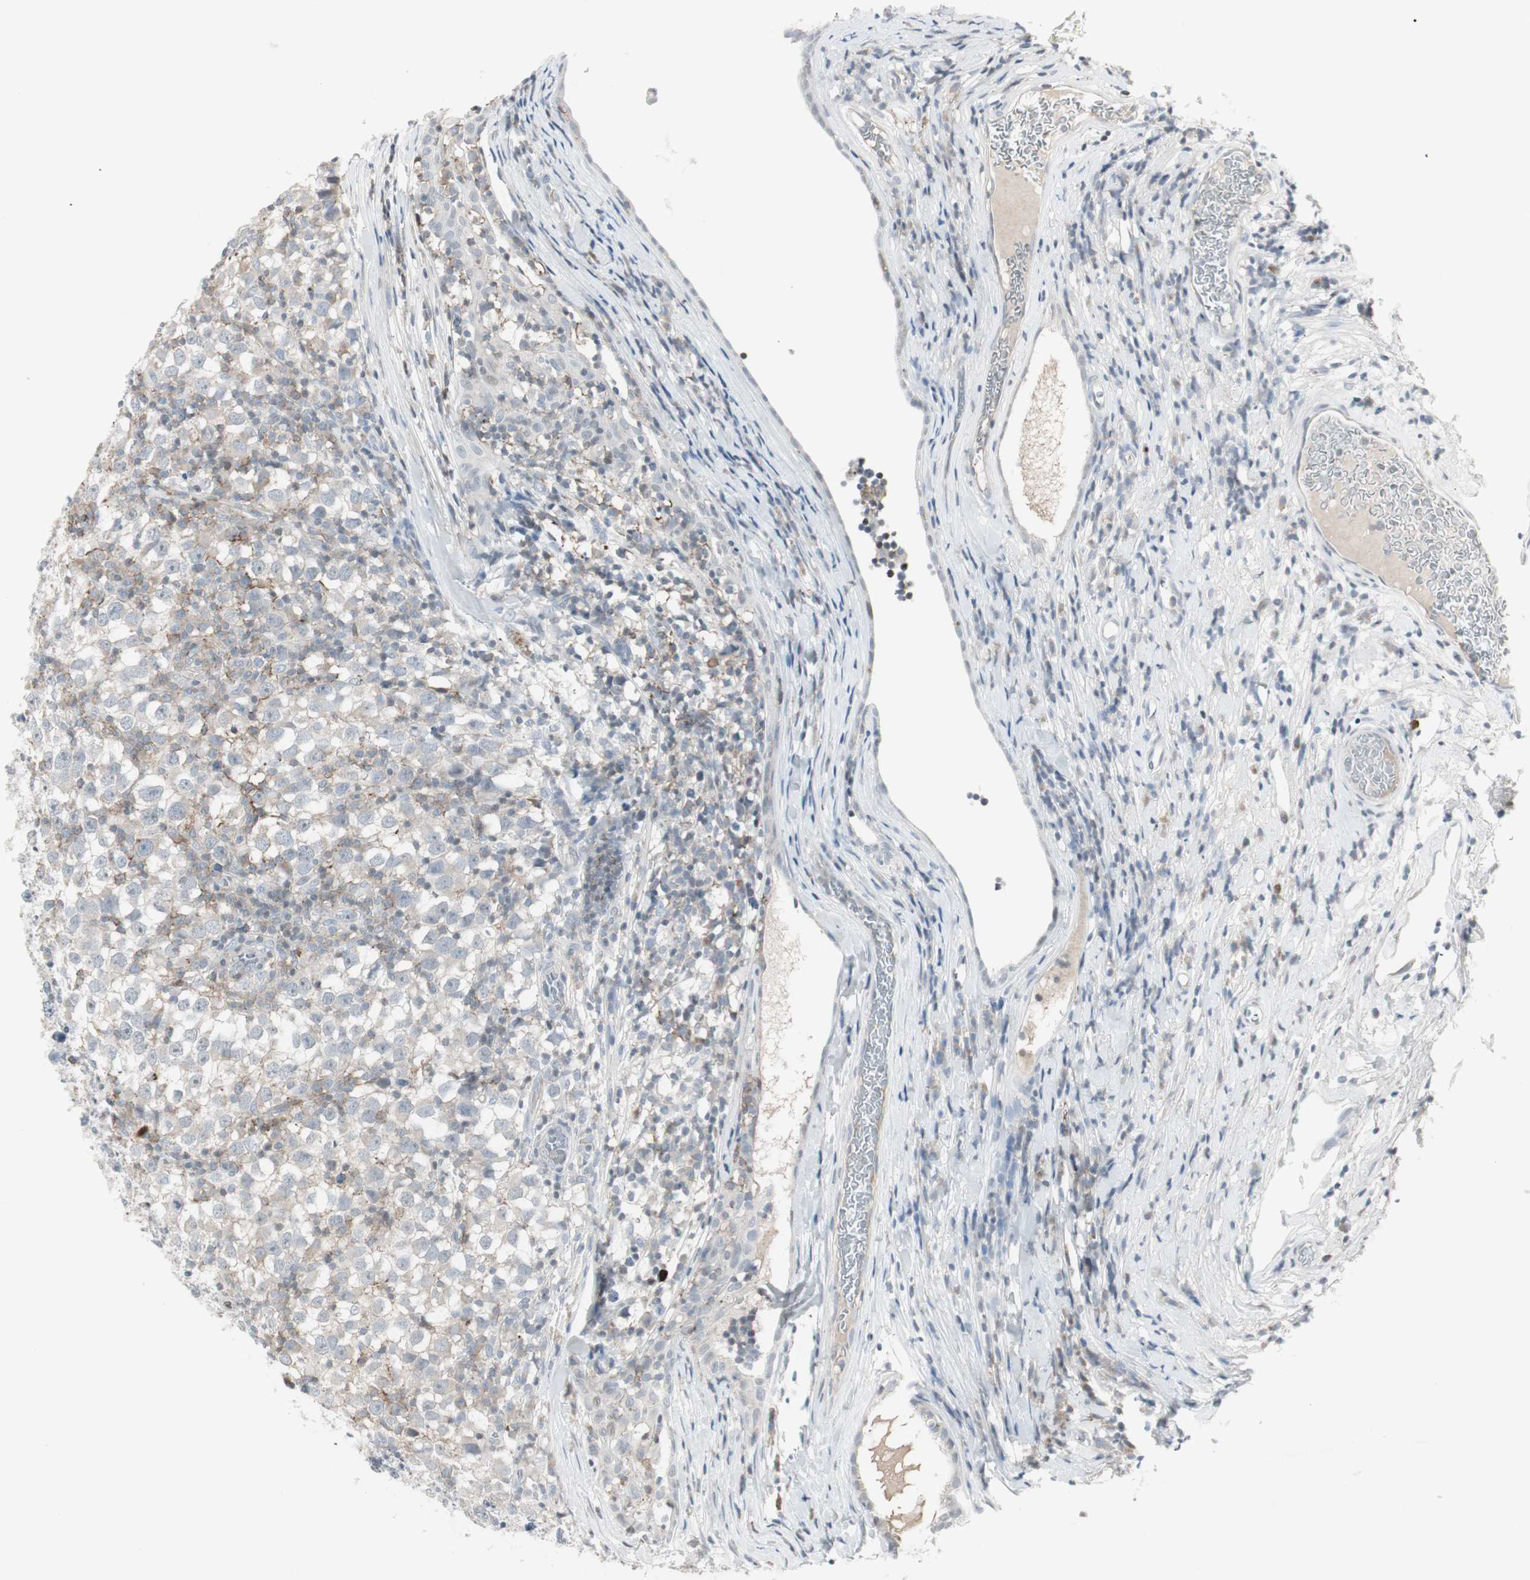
{"staining": {"intensity": "weak", "quantity": "<25%", "location": "cytoplasmic/membranous"}, "tissue": "testis cancer", "cell_type": "Tumor cells", "image_type": "cancer", "snomed": [{"axis": "morphology", "description": "Seminoma, NOS"}, {"axis": "topography", "description": "Testis"}], "caption": "IHC of human testis cancer demonstrates no expression in tumor cells. (Stains: DAB (3,3'-diaminobenzidine) IHC with hematoxylin counter stain, Microscopy: brightfield microscopy at high magnification).", "gene": "MAP4K4", "patient": {"sex": "male", "age": 65}}